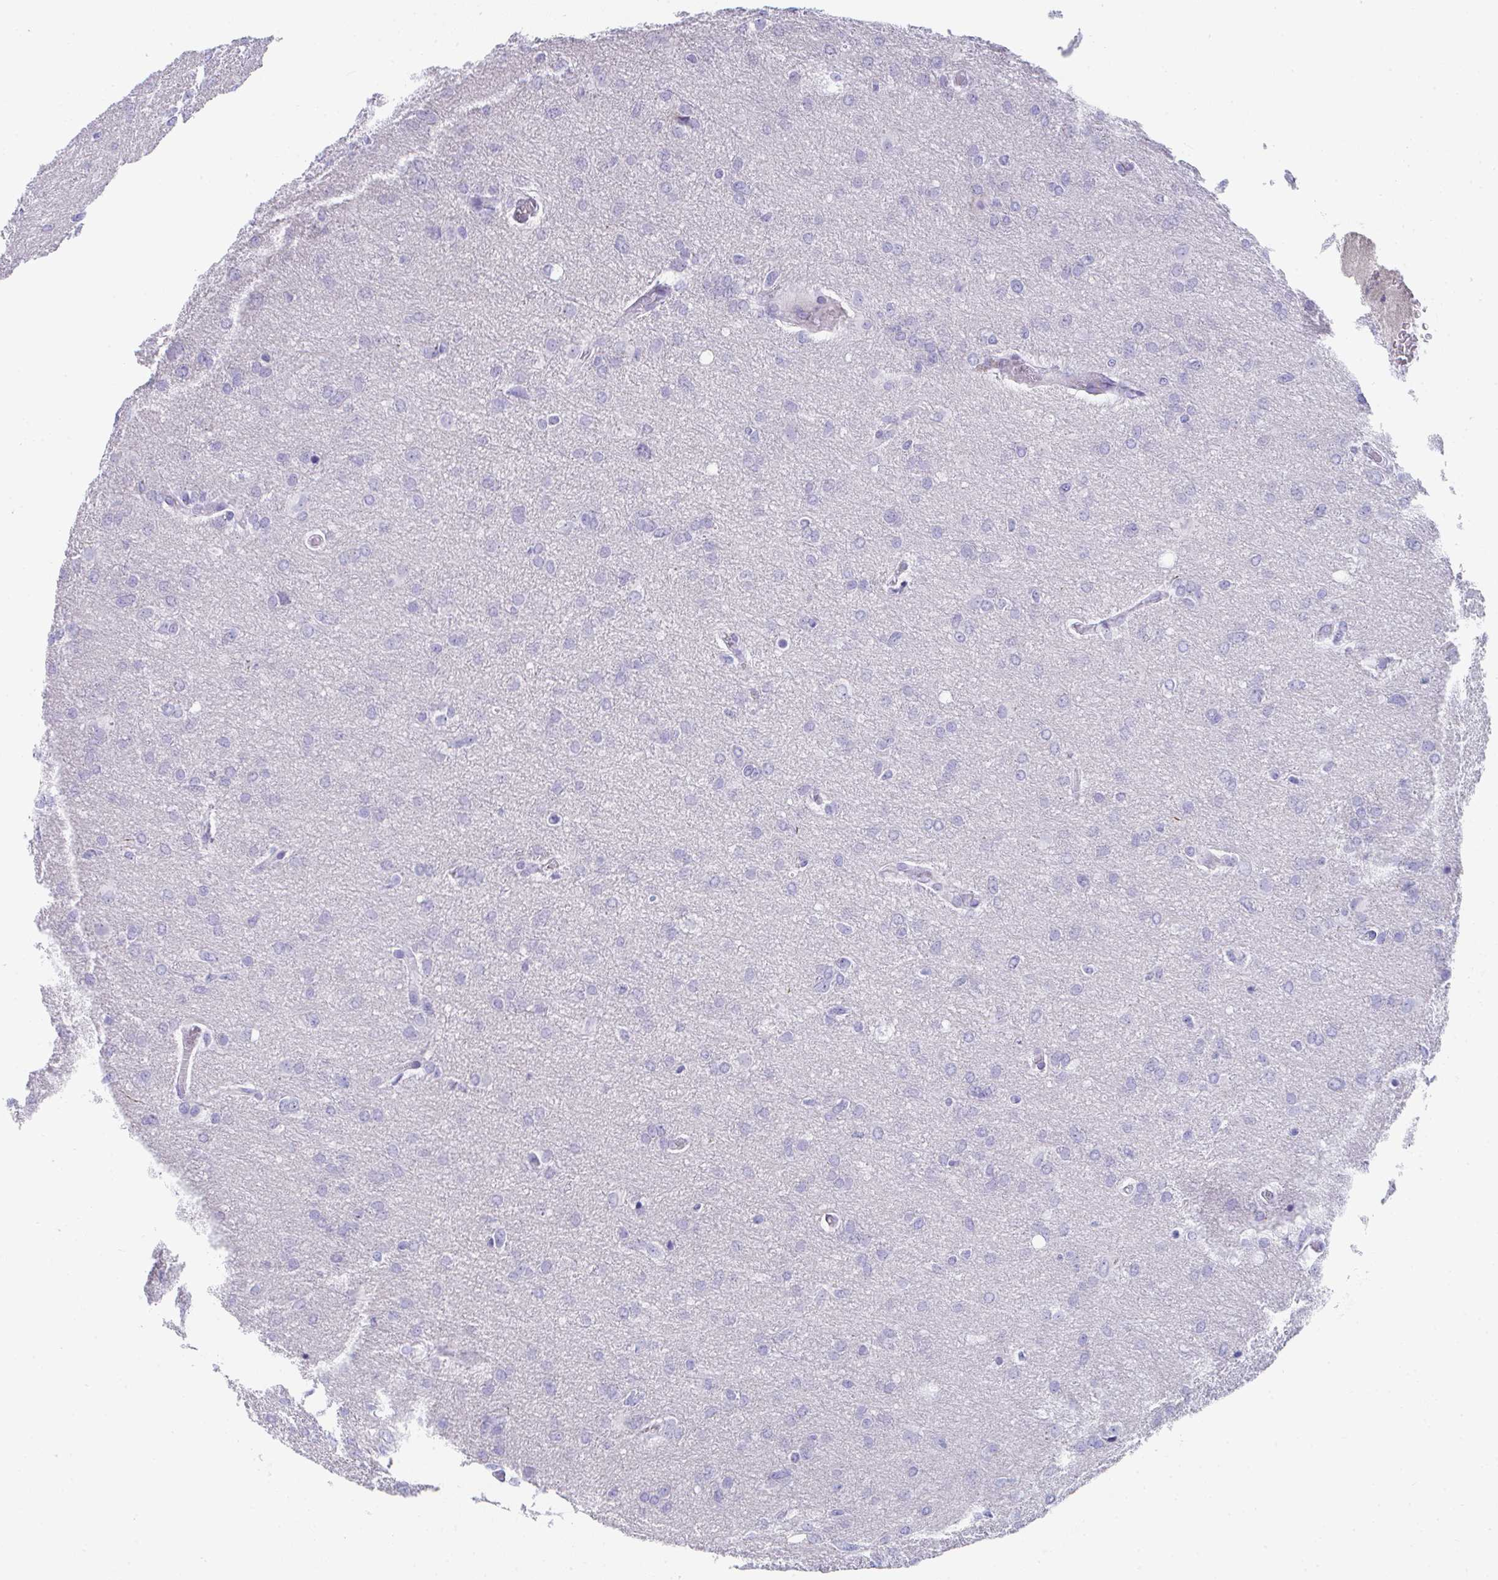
{"staining": {"intensity": "negative", "quantity": "none", "location": "none"}, "tissue": "glioma", "cell_type": "Tumor cells", "image_type": "cancer", "snomed": [{"axis": "morphology", "description": "Glioma, malignant, High grade"}, {"axis": "topography", "description": "Brain"}], "caption": "Immunohistochemistry (IHC) histopathology image of neoplastic tissue: glioma stained with DAB demonstrates no significant protein staining in tumor cells.", "gene": "TTC30B", "patient": {"sex": "male", "age": 53}}